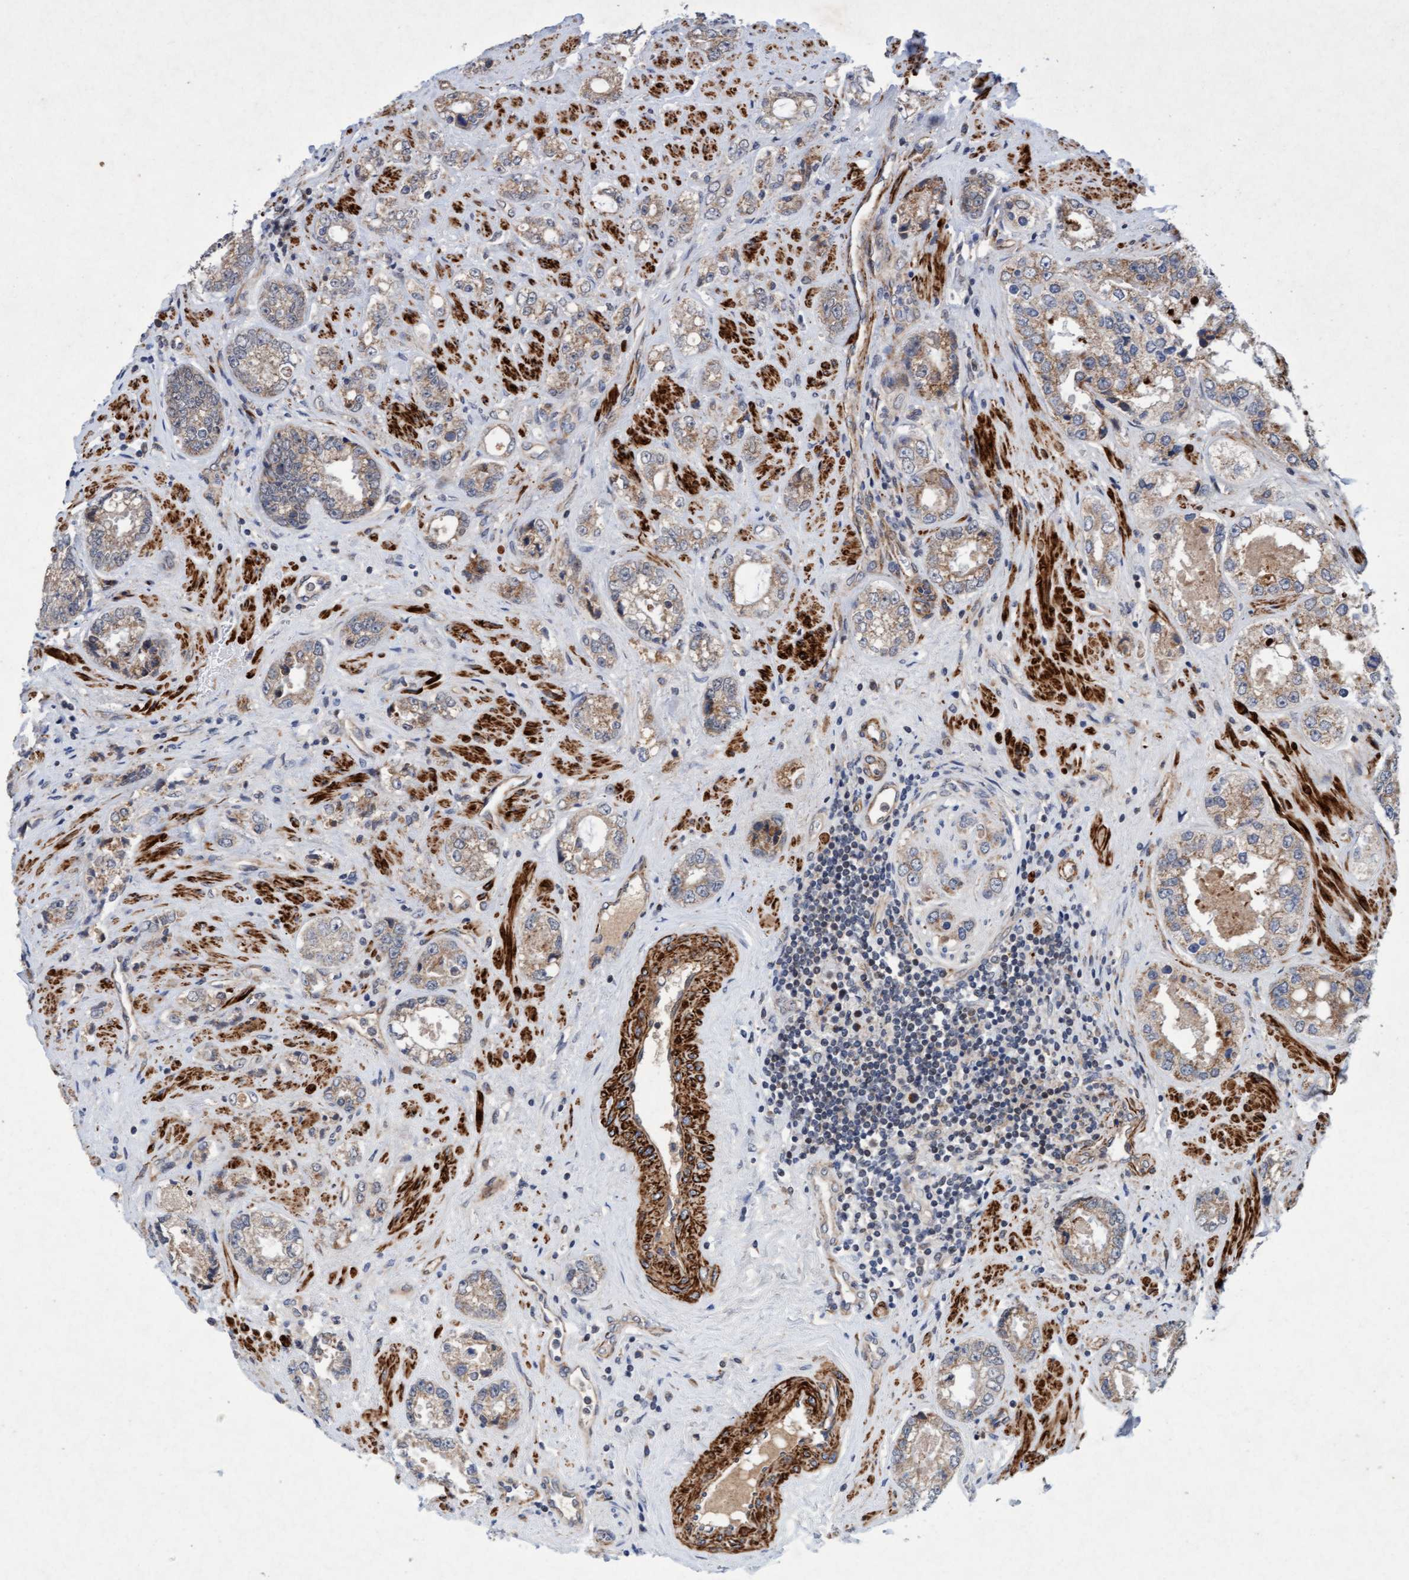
{"staining": {"intensity": "weak", "quantity": "25%-75%", "location": "cytoplasmic/membranous"}, "tissue": "prostate cancer", "cell_type": "Tumor cells", "image_type": "cancer", "snomed": [{"axis": "morphology", "description": "Adenocarcinoma, High grade"}, {"axis": "topography", "description": "Prostate"}], "caption": "A histopathology image of prostate cancer (adenocarcinoma (high-grade)) stained for a protein reveals weak cytoplasmic/membranous brown staining in tumor cells.", "gene": "TMEM70", "patient": {"sex": "male", "age": 61}}